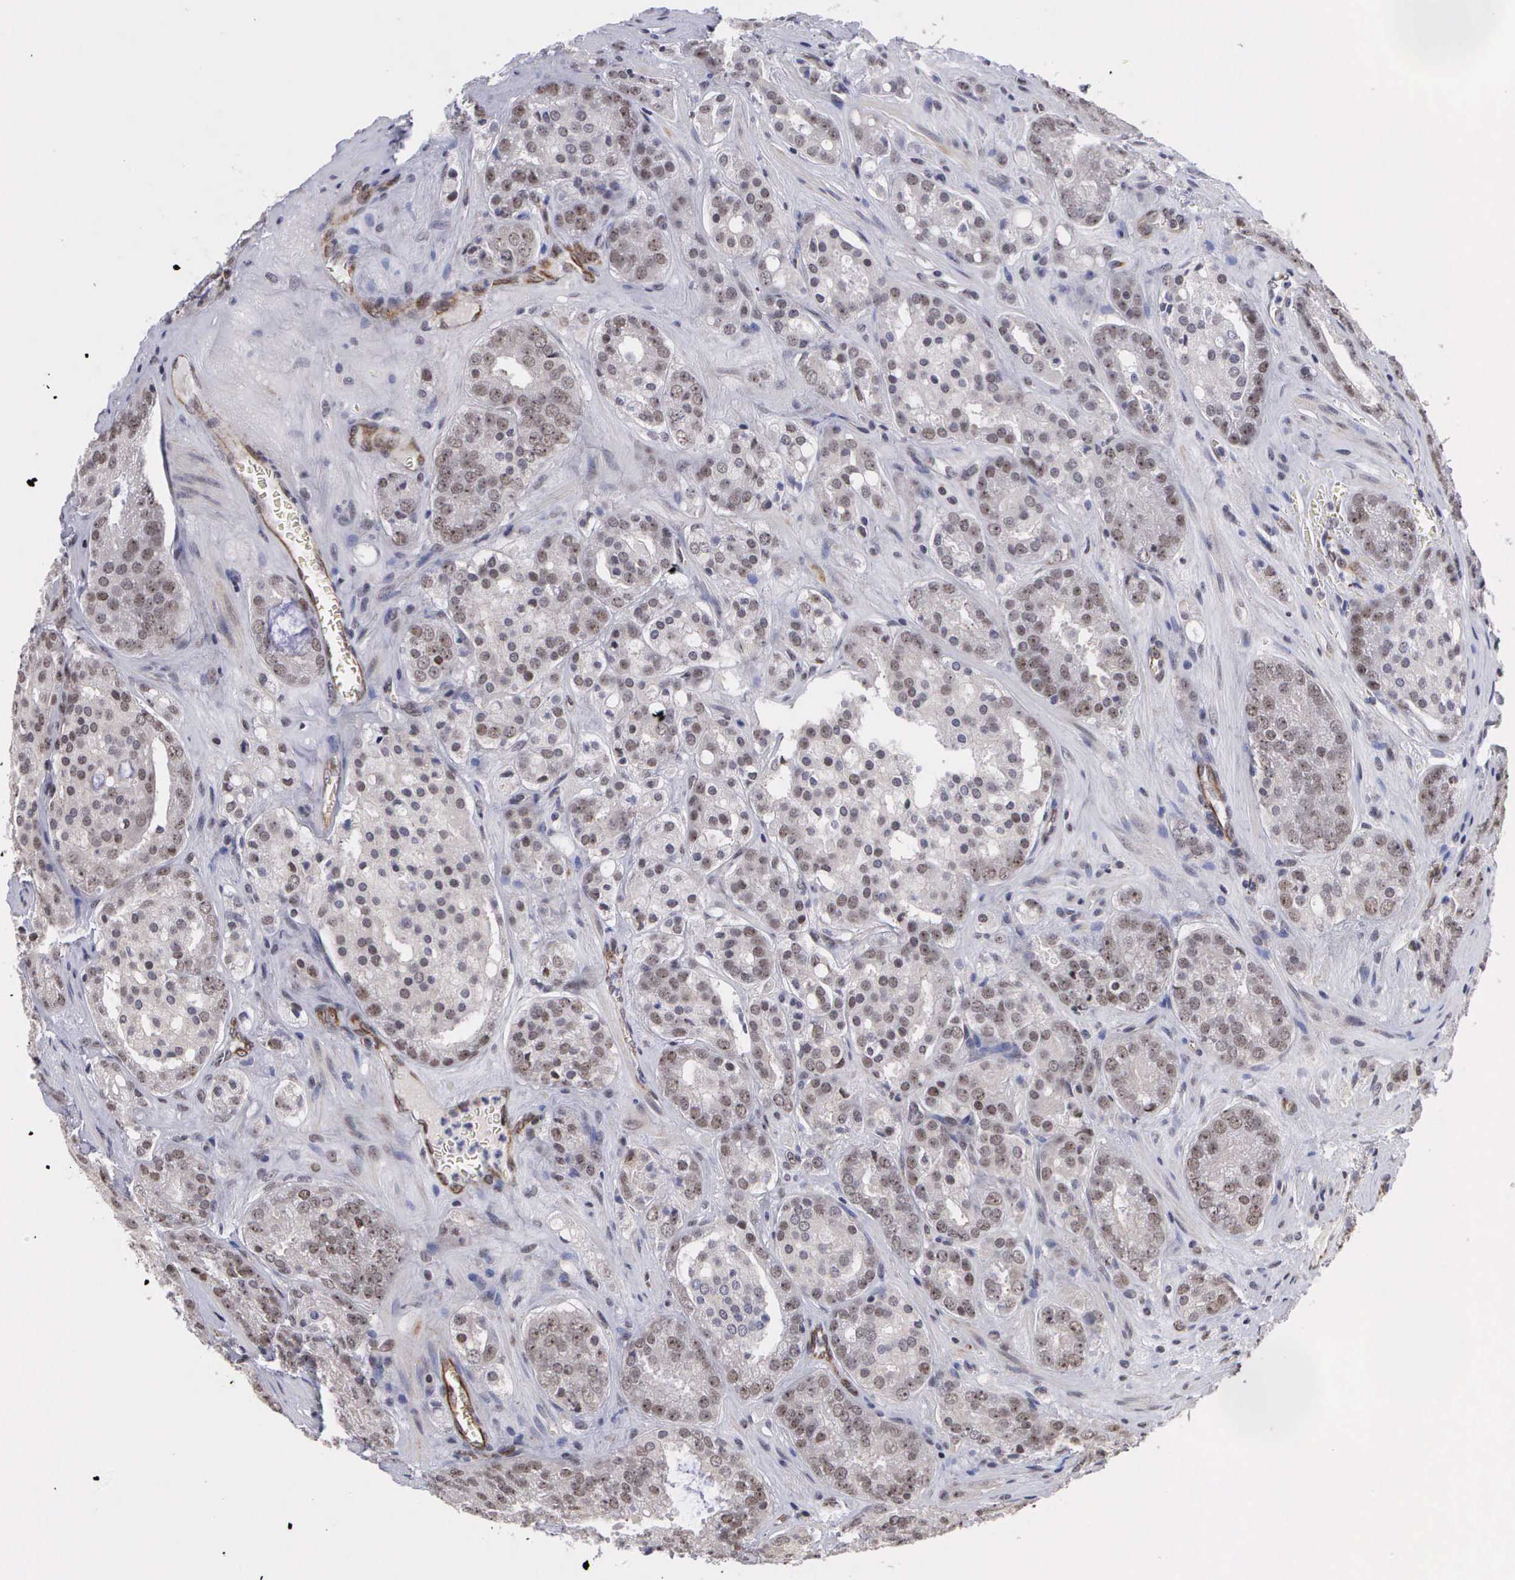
{"staining": {"intensity": "weak", "quantity": ">75%", "location": "nuclear"}, "tissue": "prostate cancer", "cell_type": "Tumor cells", "image_type": "cancer", "snomed": [{"axis": "morphology", "description": "Adenocarcinoma, Medium grade"}, {"axis": "topography", "description": "Prostate"}], "caption": "A high-resolution photomicrograph shows immunohistochemistry staining of prostate cancer, which shows weak nuclear staining in about >75% of tumor cells. (brown staining indicates protein expression, while blue staining denotes nuclei).", "gene": "MORC2", "patient": {"sex": "male", "age": 60}}